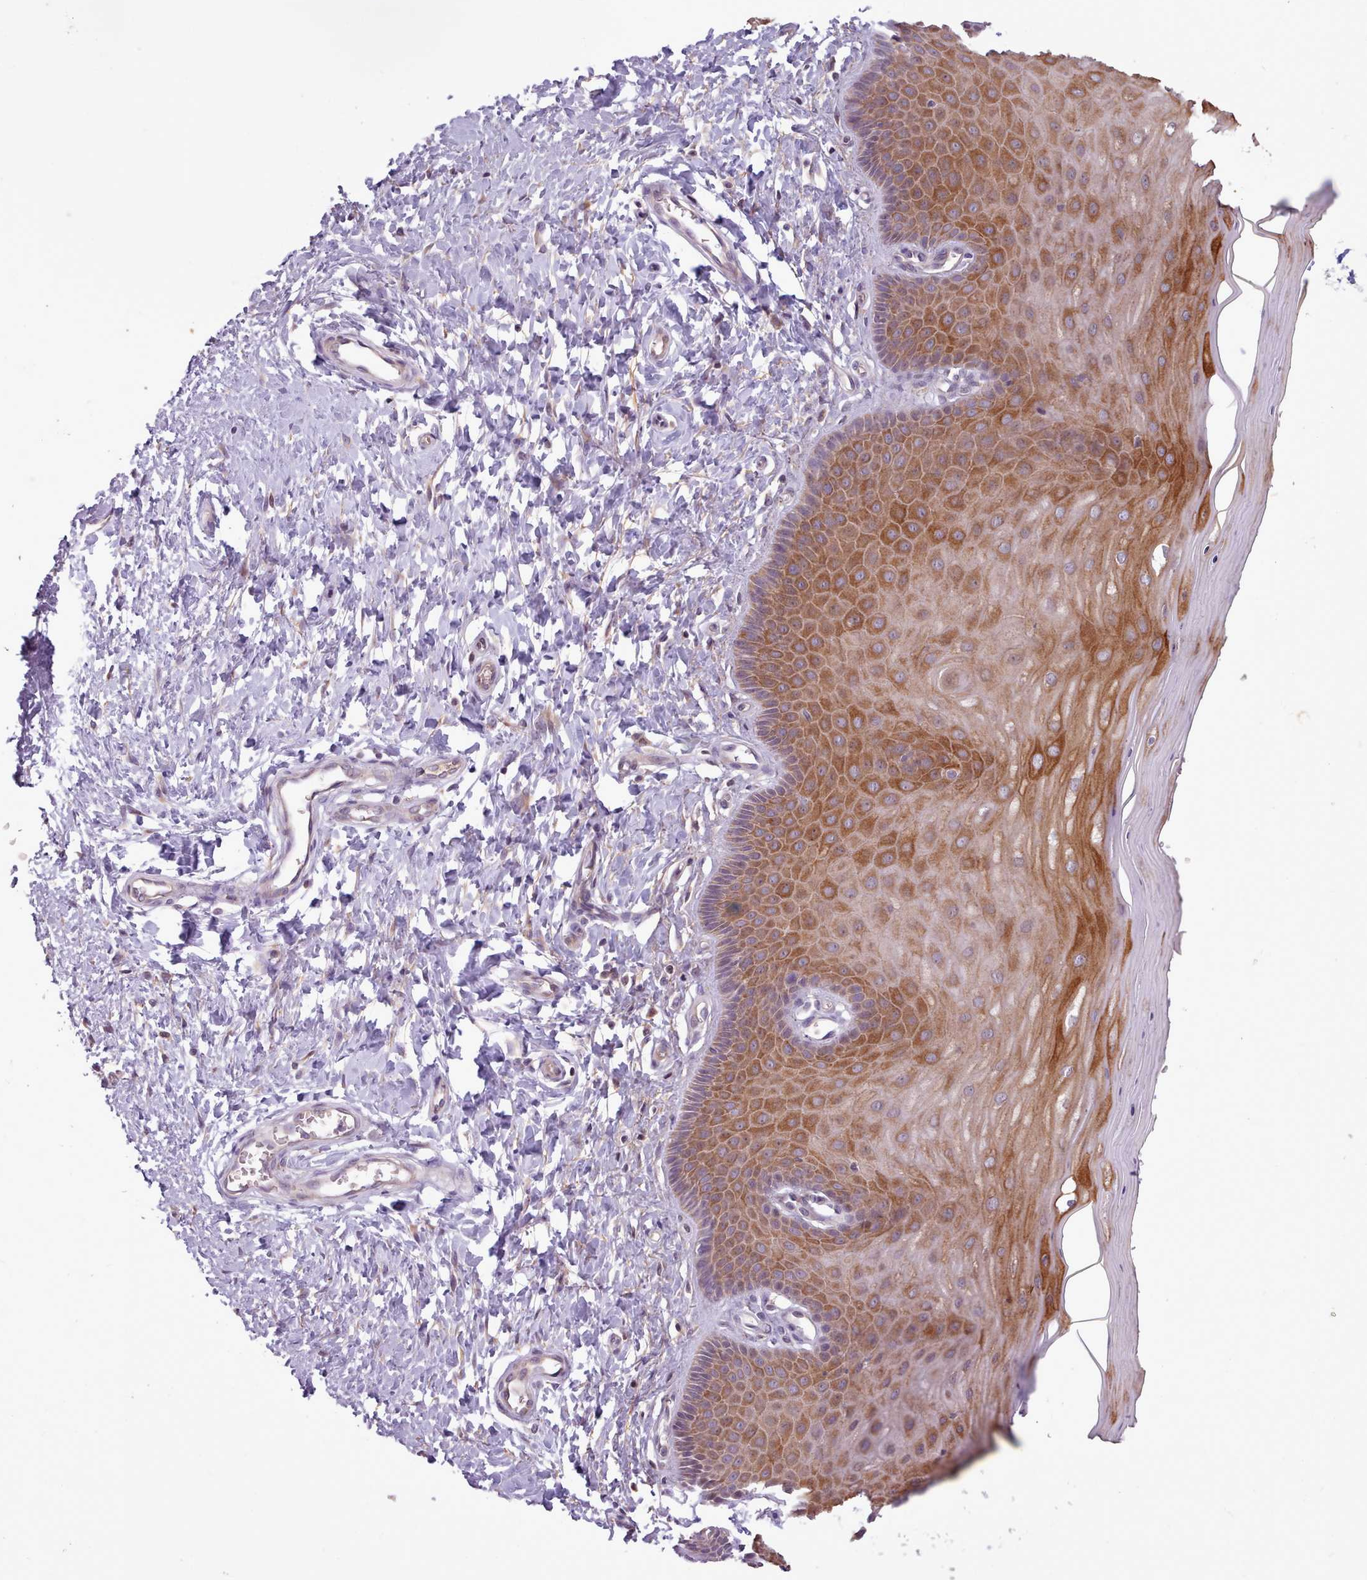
{"staining": {"intensity": "strong", "quantity": "25%-75%", "location": "cytoplasmic/membranous"}, "tissue": "cervix", "cell_type": "Glandular cells", "image_type": "normal", "snomed": [{"axis": "morphology", "description": "Normal tissue, NOS"}, {"axis": "topography", "description": "Cervix"}], "caption": "A brown stain highlights strong cytoplasmic/membranous expression of a protein in glandular cells of benign cervix.", "gene": "NMRK1", "patient": {"sex": "female", "age": 55}}